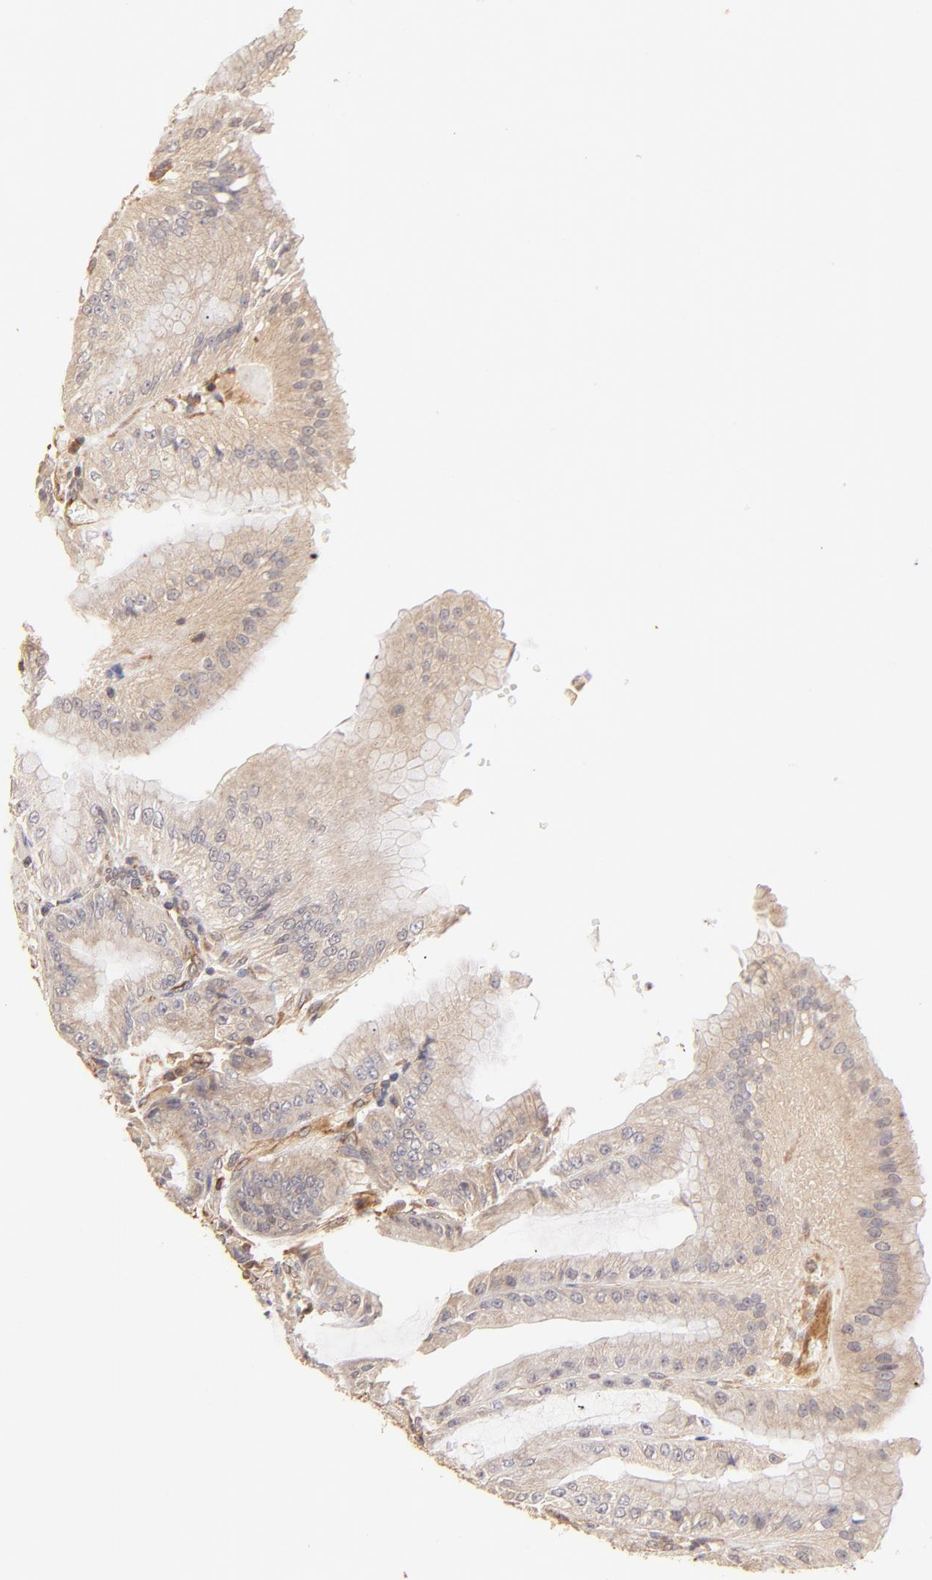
{"staining": {"intensity": "weak", "quantity": ">75%", "location": "cytoplasmic/membranous"}, "tissue": "stomach", "cell_type": "Glandular cells", "image_type": "normal", "snomed": [{"axis": "morphology", "description": "Normal tissue, NOS"}, {"axis": "topography", "description": "Stomach, lower"}], "caption": "Immunohistochemical staining of unremarkable stomach reveals >75% levels of weak cytoplasmic/membranous protein staining in approximately >75% of glandular cells. (brown staining indicates protein expression, while blue staining denotes nuclei).", "gene": "TNFAIP3", "patient": {"sex": "male", "age": 71}}